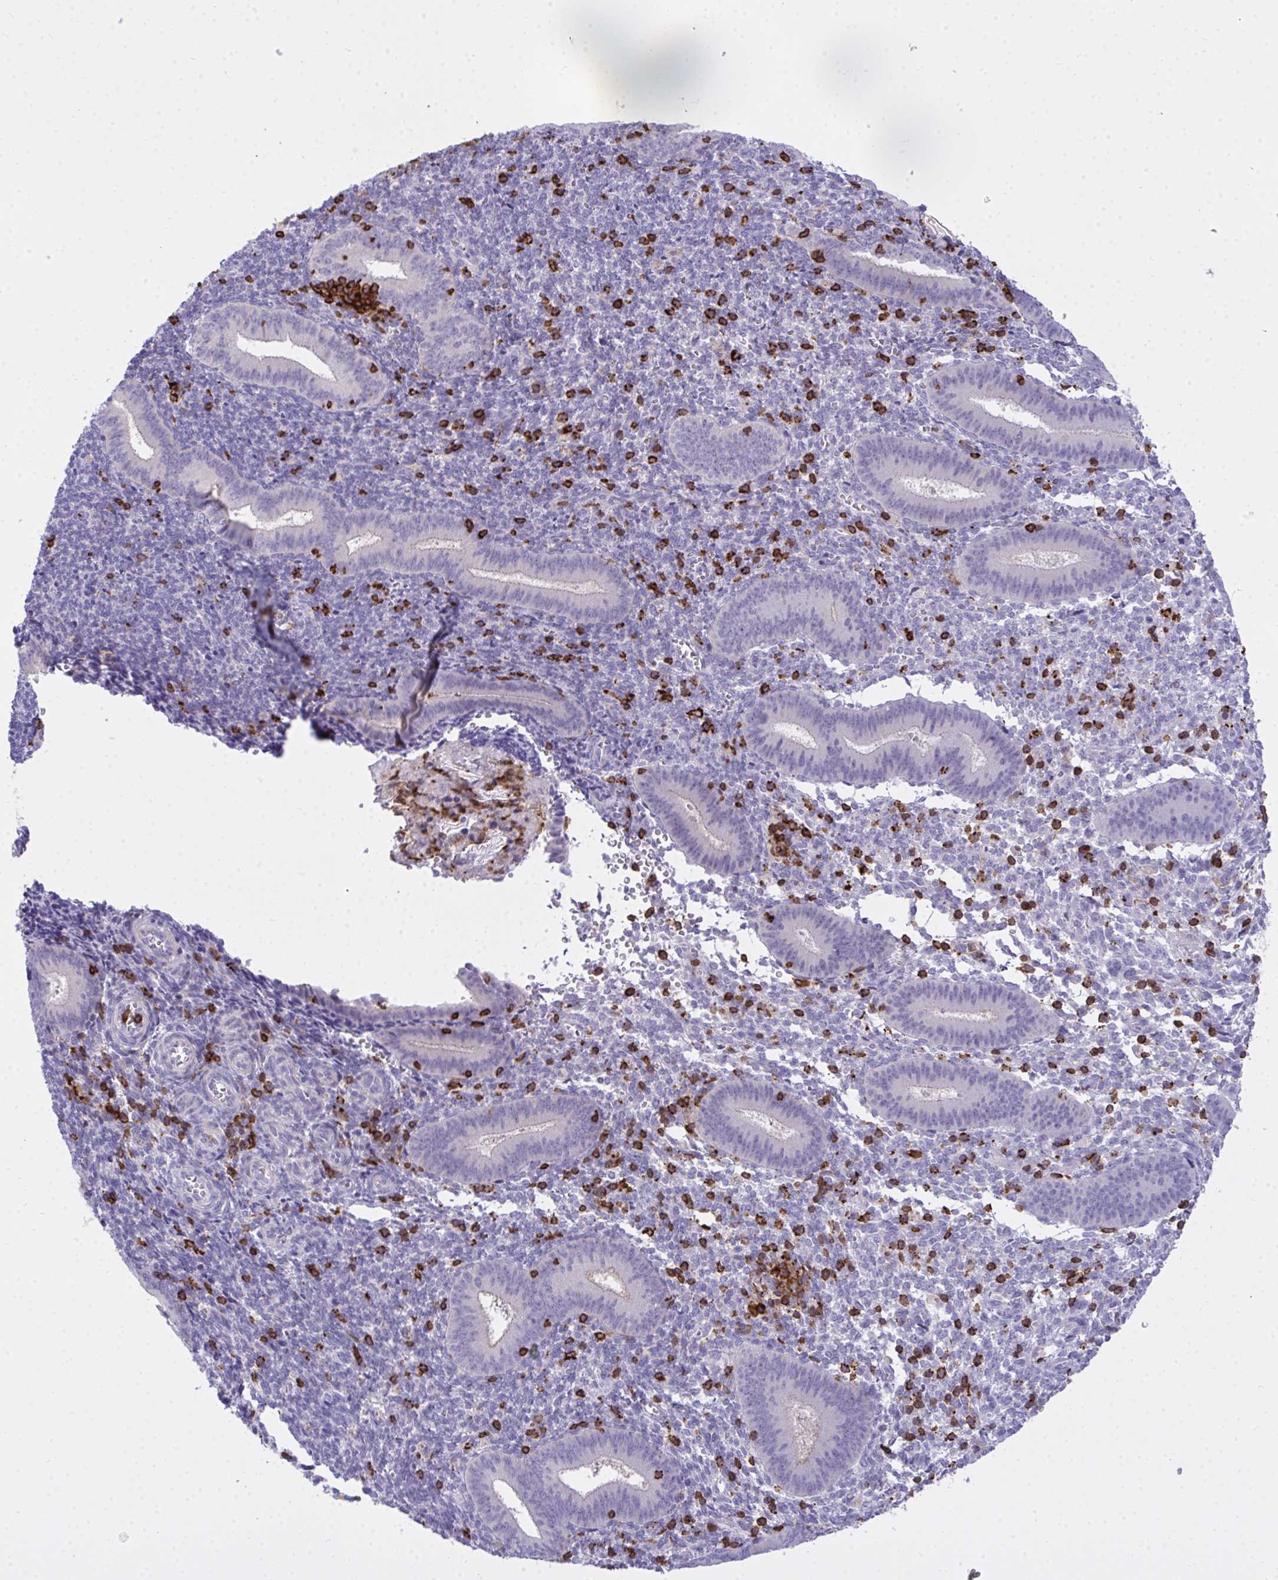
{"staining": {"intensity": "negative", "quantity": "none", "location": "none"}, "tissue": "endometrium", "cell_type": "Cells in endometrial stroma", "image_type": "normal", "snomed": [{"axis": "morphology", "description": "Normal tissue, NOS"}, {"axis": "topography", "description": "Endometrium"}], "caption": "Immunohistochemistry (IHC) micrograph of normal endometrium: endometrium stained with DAB (3,3'-diaminobenzidine) shows no significant protein expression in cells in endometrial stroma. (DAB IHC with hematoxylin counter stain).", "gene": "AP5M1", "patient": {"sex": "female", "age": 25}}